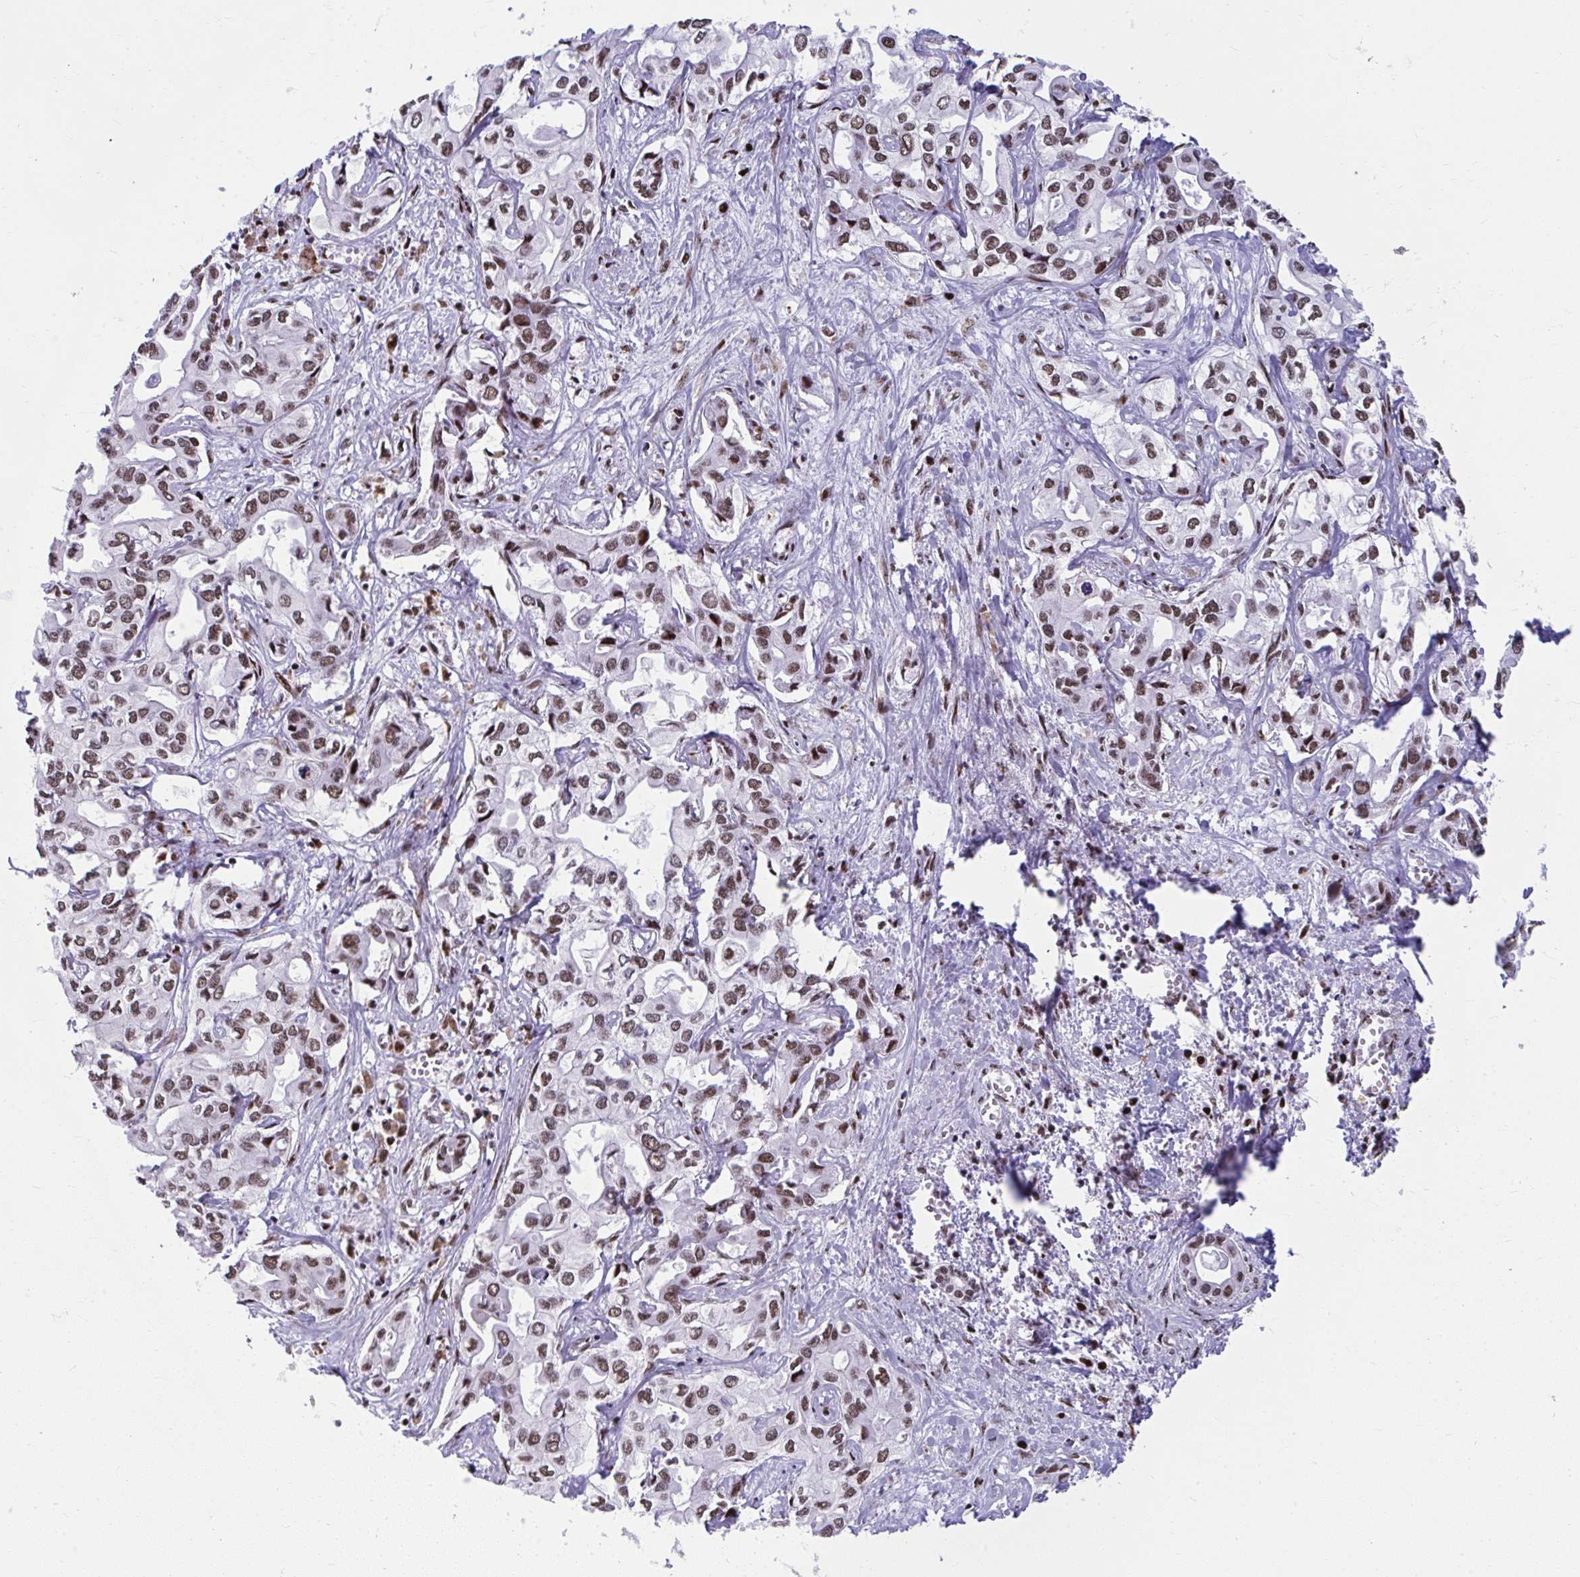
{"staining": {"intensity": "moderate", "quantity": ">75%", "location": "nuclear"}, "tissue": "liver cancer", "cell_type": "Tumor cells", "image_type": "cancer", "snomed": [{"axis": "morphology", "description": "Cholangiocarcinoma"}, {"axis": "topography", "description": "Liver"}], "caption": "DAB immunohistochemical staining of human liver cholangiocarcinoma displays moderate nuclear protein positivity in about >75% of tumor cells.", "gene": "SLC35C2", "patient": {"sex": "female", "age": 64}}